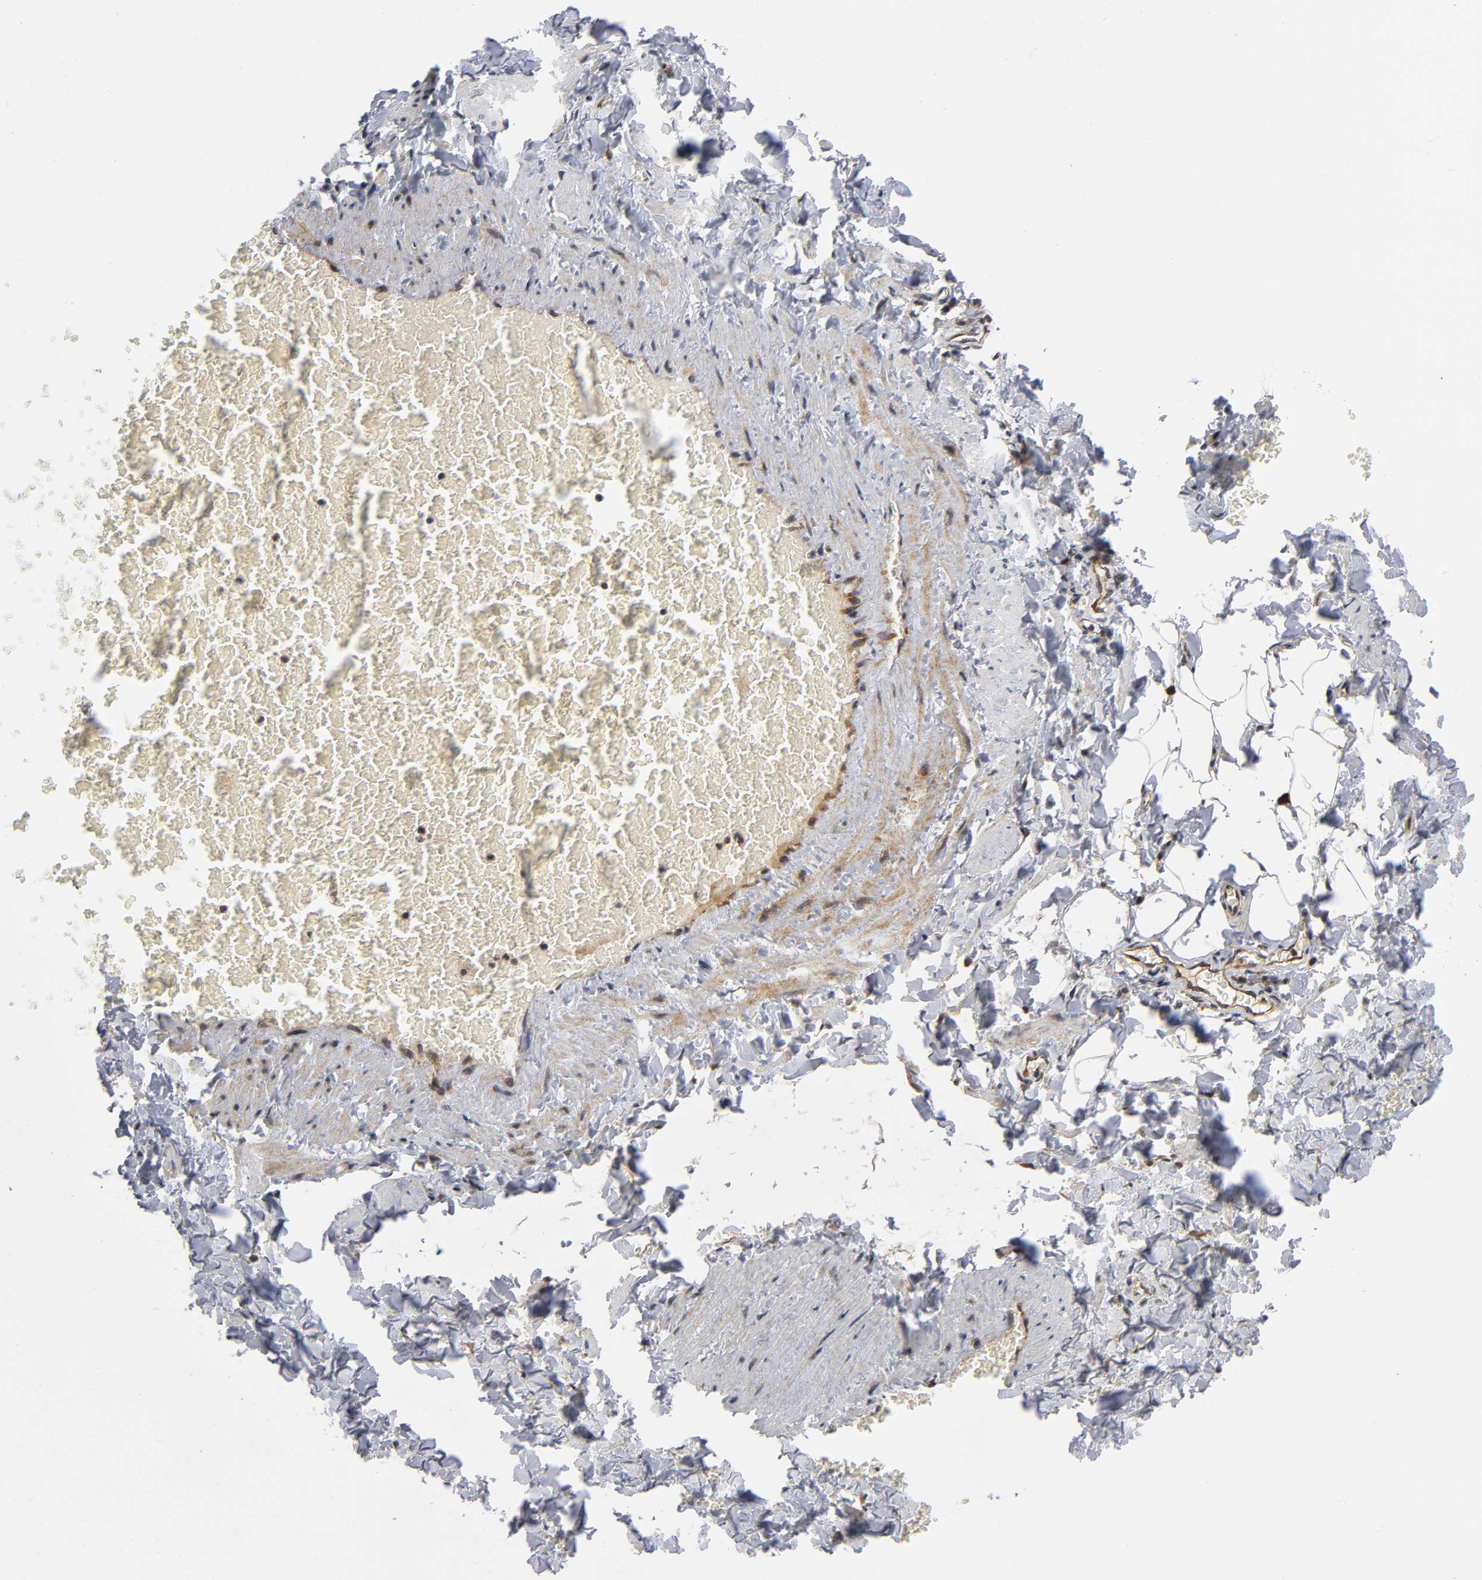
{"staining": {"intensity": "weak", "quantity": ">75%", "location": "cytoplasmic/membranous"}, "tissue": "adipose tissue", "cell_type": "Adipocytes", "image_type": "normal", "snomed": [{"axis": "morphology", "description": "Normal tissue, NOS"}, {"axis": "topography", "description": "Vascular tissue"}], "caption": "Adipocytes reveal weak cytoplasmic/membranous positivity in approximately >75% of cells in benign adipose tissue.", "gene": "EIF5", "patient": {"sex": "male", "age": 41}}